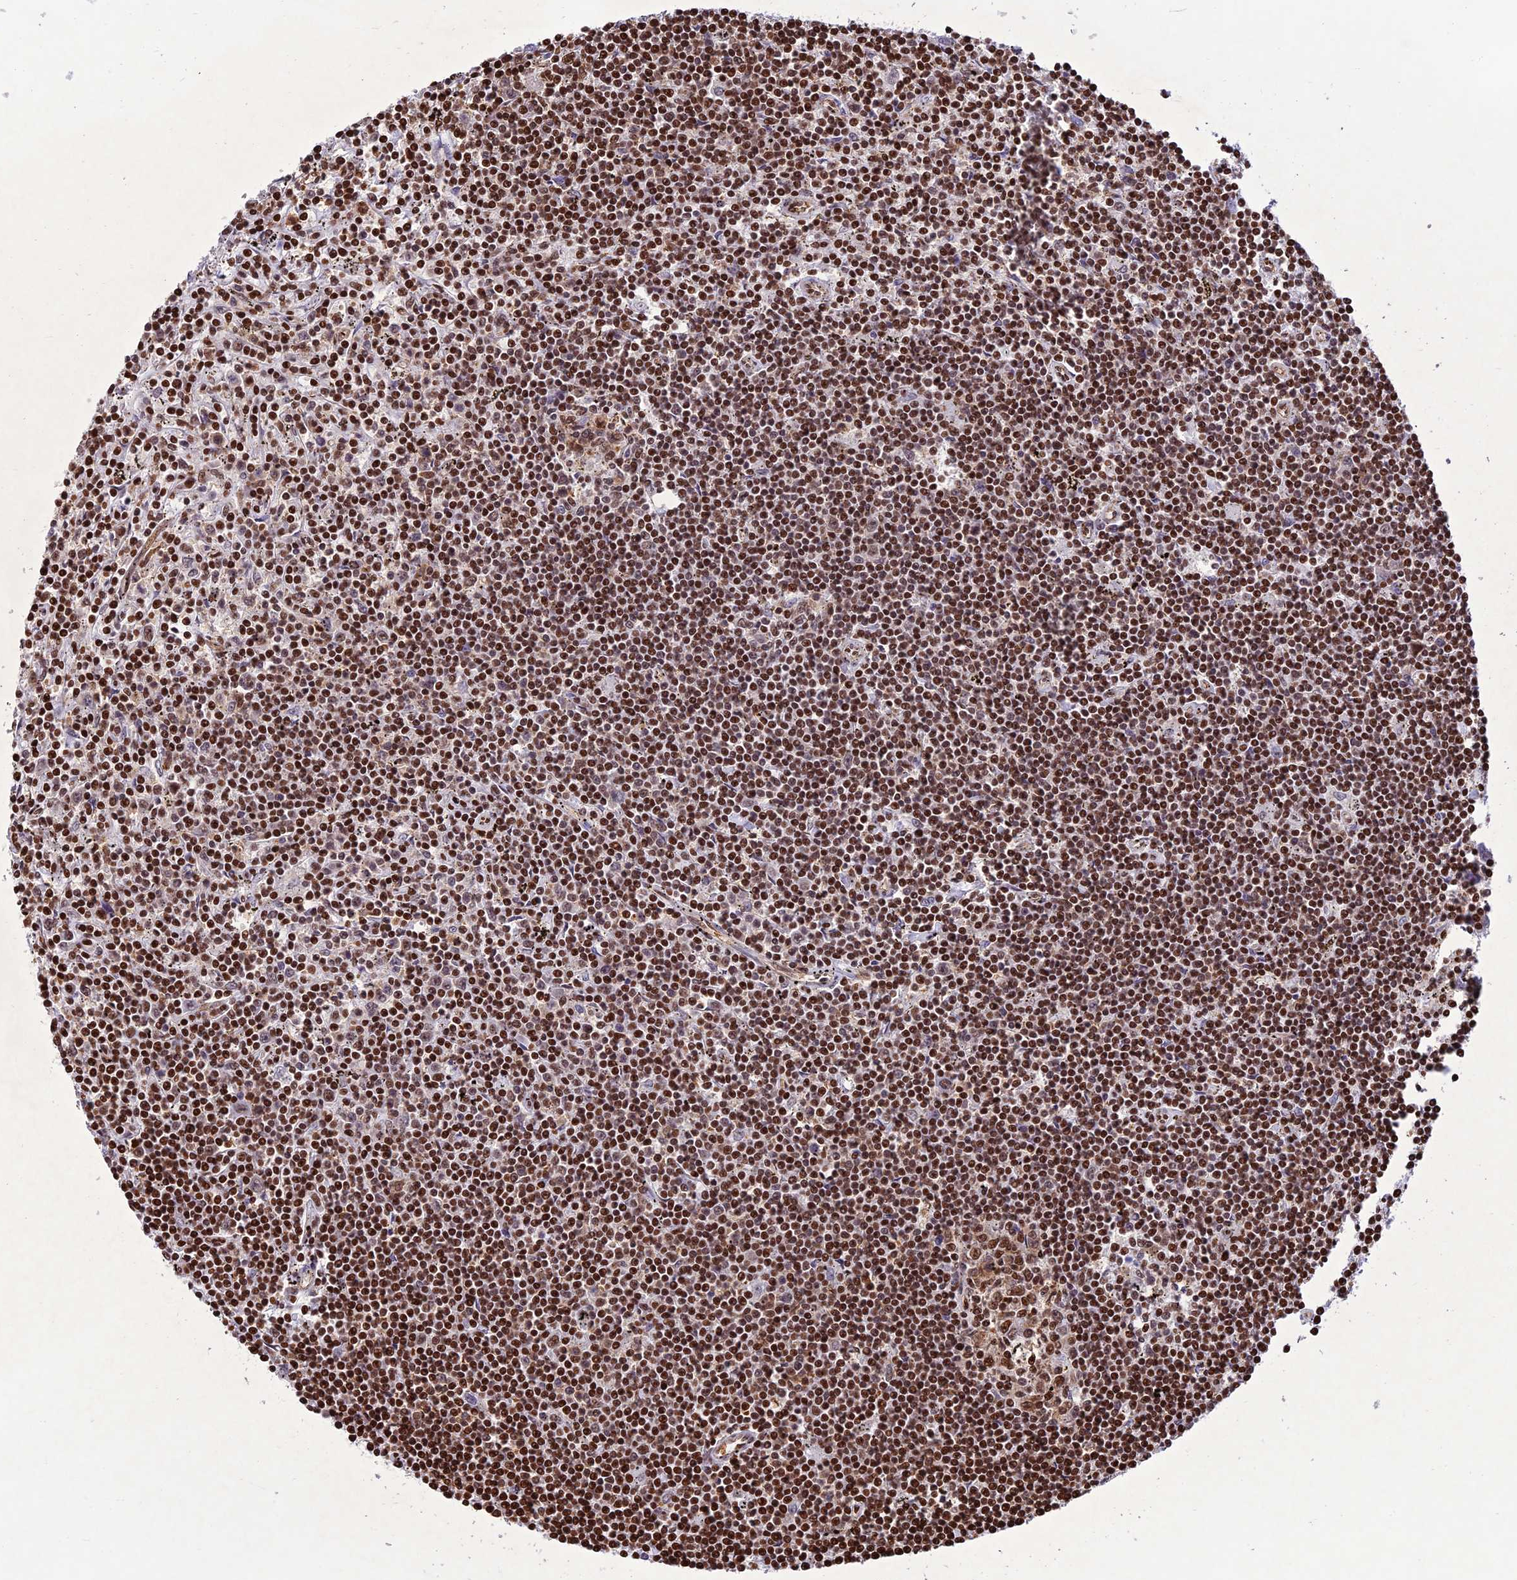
{"staining": {"intensity": "moderate", "quantity": ">75%", "location": "nuclear"}, "tissue": "lymphoma", "cell_type": "Tumor cells", "image_type": "cancer", "snomed": [{"axis": "morphology", "description": "Malignant lymphoma, non-Hodgkin's type, Low grade"}, {"axis": "topography", "description": "Spleen"}], "caption": "Tumor cells show medium levels of moderate nuclear positivity in about >75% of cells in low-grade malignant lymphoma, non-Hodgkin's type.", "gene": "INO80E", "patient": {"sex": "male", "age": 76}}